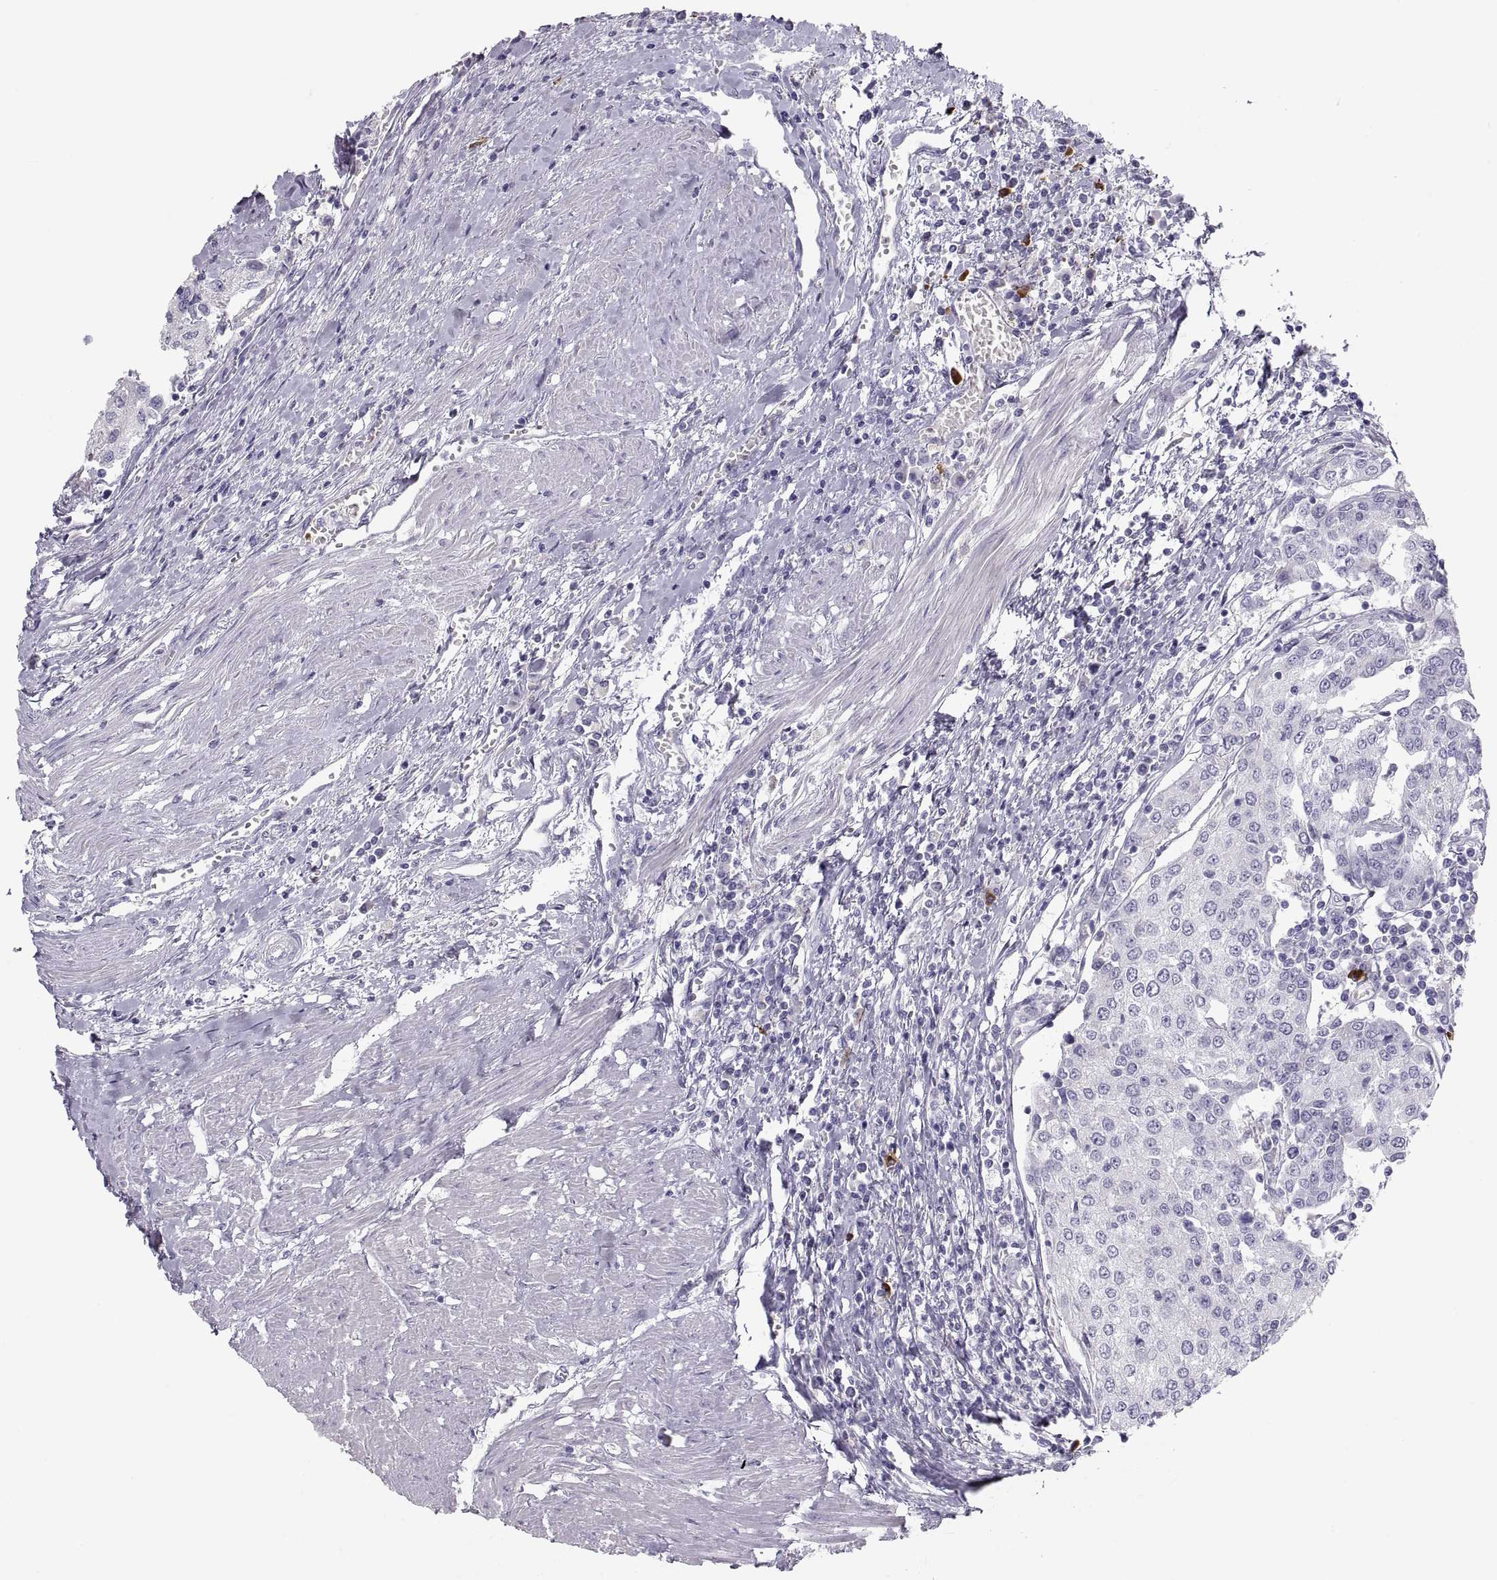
{"staining": {"intensity": "negative", "quantity": "none", "location": "none"}, "tissue": "urothelial cancer", "cell_type": "Tumor cells", "image_type": "cancer", "snomed": [{"axis": "morphology", "description": "Urothelial carcinoma, High grade"}, {"axis": "topography", "description": "Urinary bladder"}], "caption": "Immunohistochemistry (IHC) image of neoplastic tissue: human urothelial cancer stained with DAB shows no significant protein staining in tumor cells.", "gene": "MAGEB2", "patient": {"sex": "female", "age": 85}}